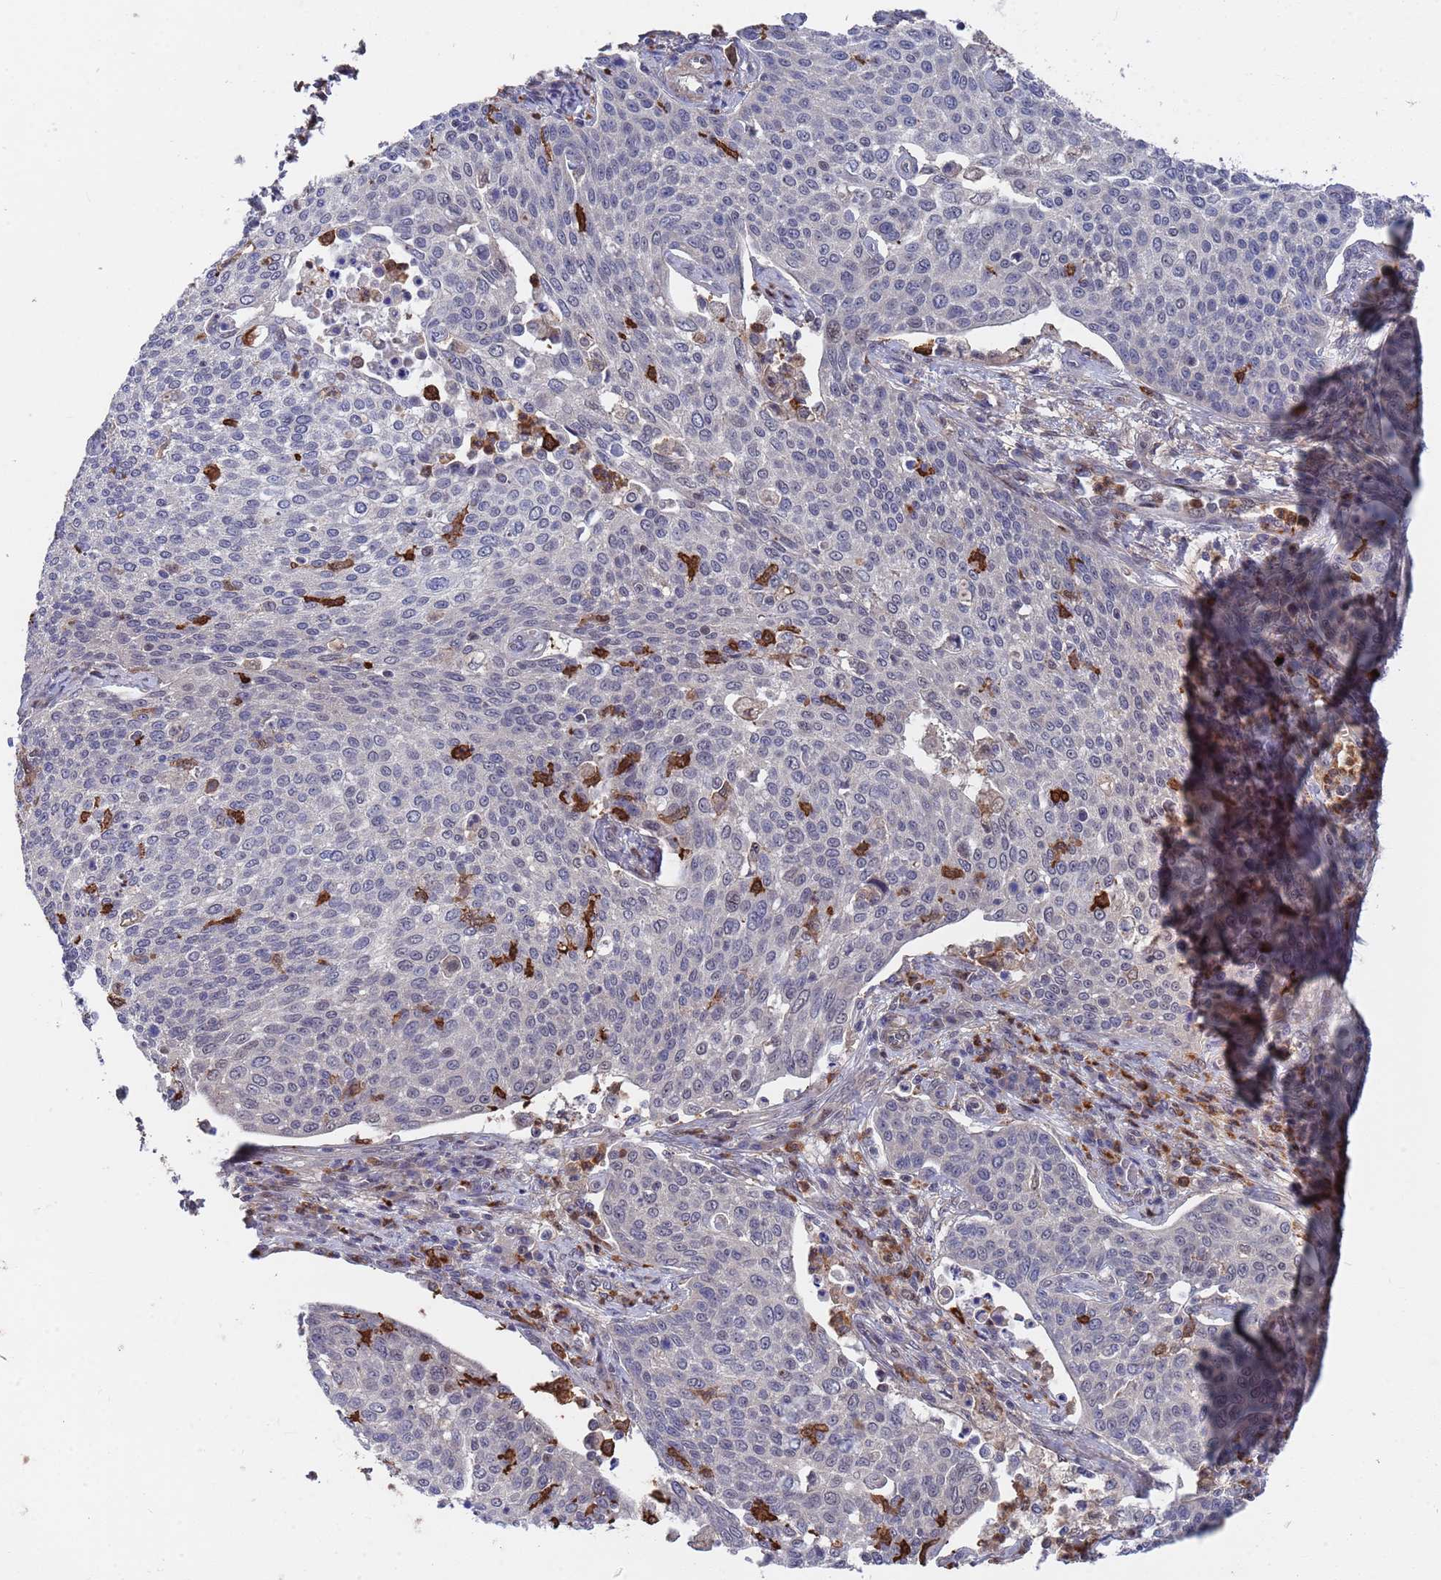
{"staining": {"intensity": "negative", "quantity": "none", "location": "none"}, "tissue": "cervical cancer", "cell_type": "Tumor cells", "image_type": "cancer", "snomed": [{"axis": "morphology", "description": "Squamous cell carcinoma, NOS"}, {"axis": "topography", "description": "Cervix"}], "caption": "Tumor cells are negative for brown protein staining in cervical cancer (squamous cell carcinoma).", "gene": "TMBIM6", "patient": {"sex": "female", "age": 34}}